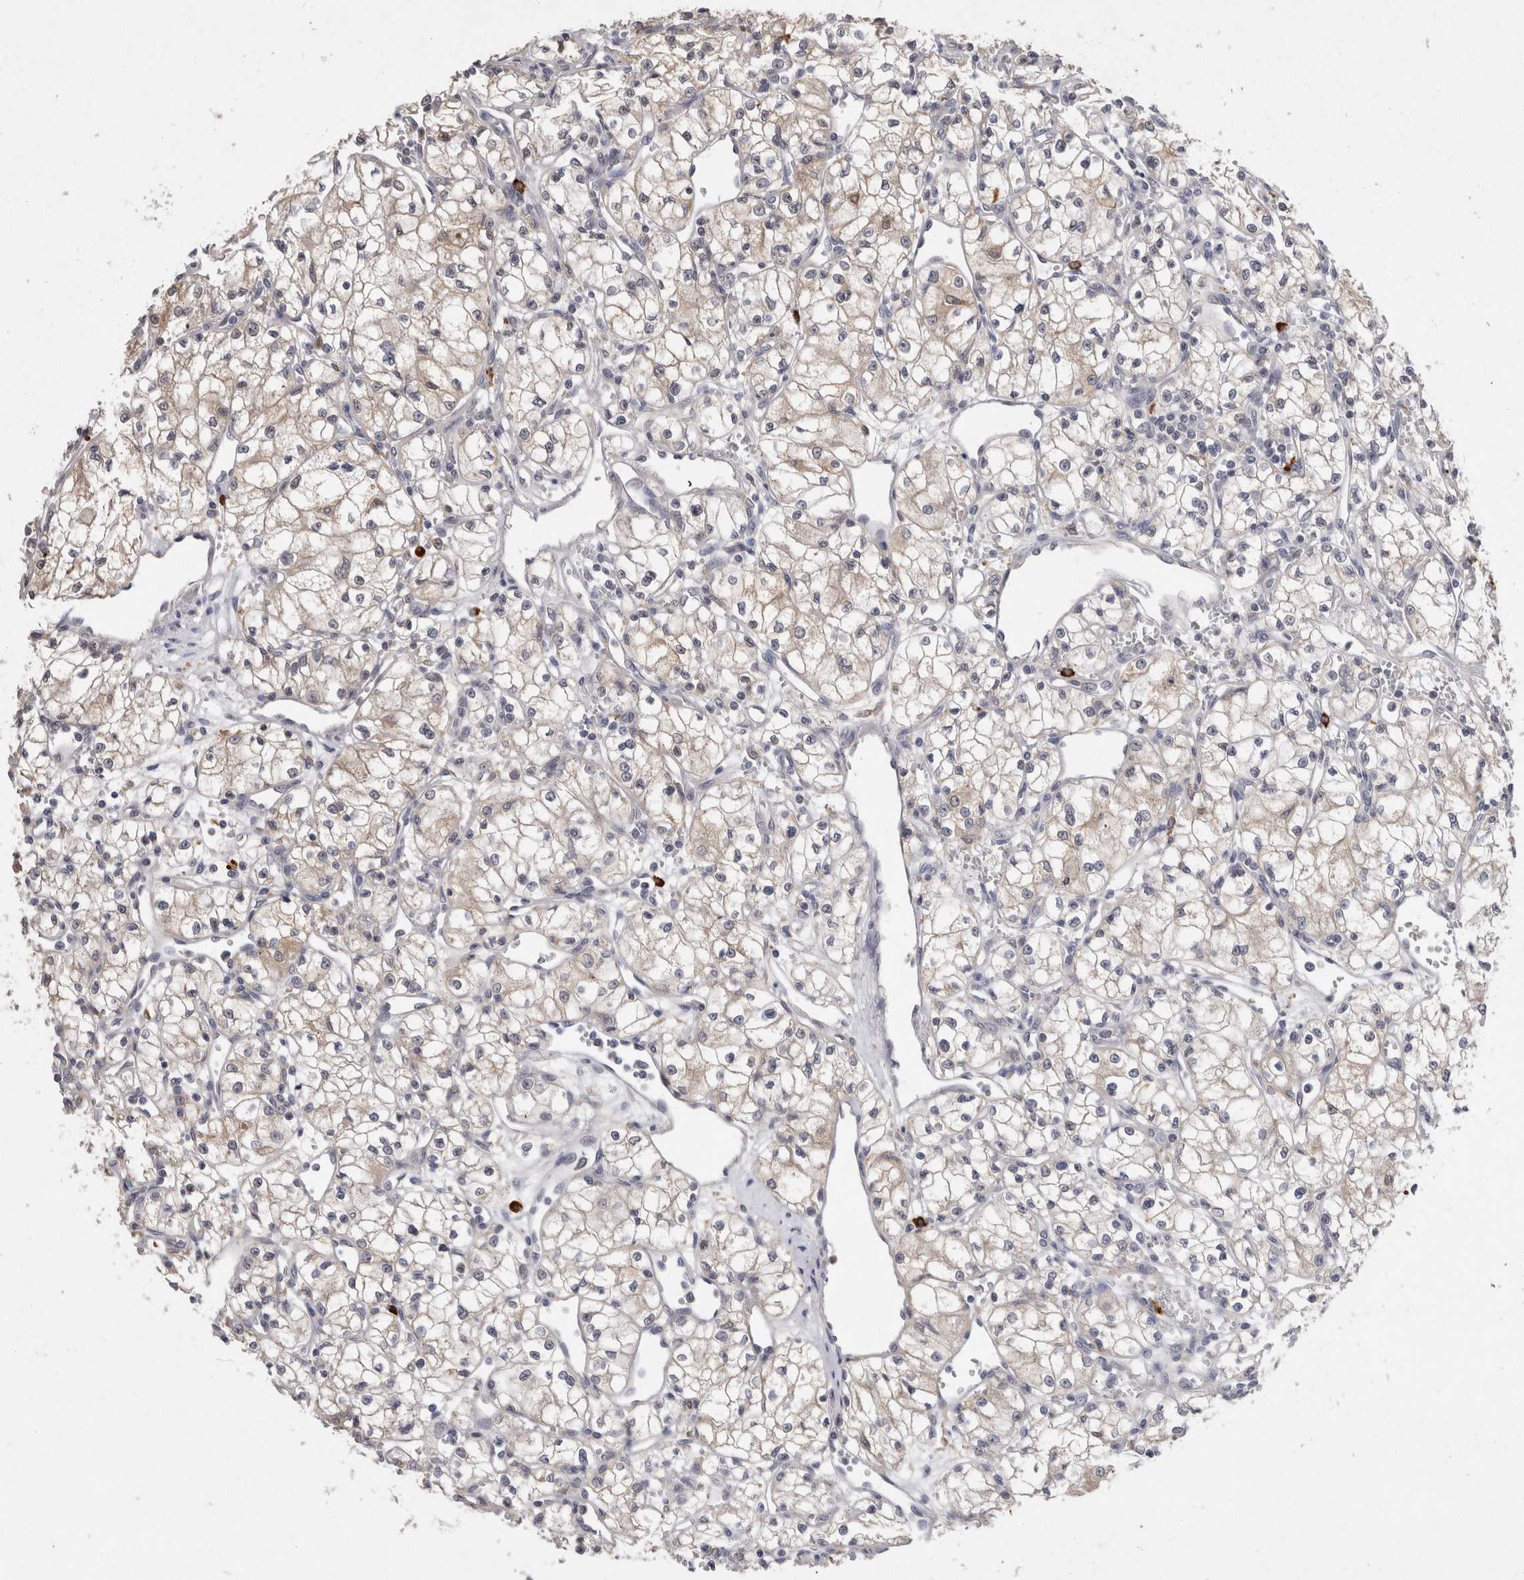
{"staining": {"intensity": "negative", "quantity": "none", "location": "none"}, "tissue": "renal cancer", "cell_type": "Tumor cells", "image_type": "cancer", "snomed": [{"axis": "morphology", "description": "Normal tissue, NOS"}, {"axis": "morphology", "description": "Adenocarcinoma, NOS"}, {"axis": "topography", "description": "Kidney"}], "caption": "Histopathology image shows no protein staining in tumor cells of renal cancer (adenocarcinoma) tissue. The staining is performed using DAB brown chromogen with nuclei counter-stained in using hematoxylin.", "gene": "VSIG4", "patient": {"sex": "male", "age": 59}}